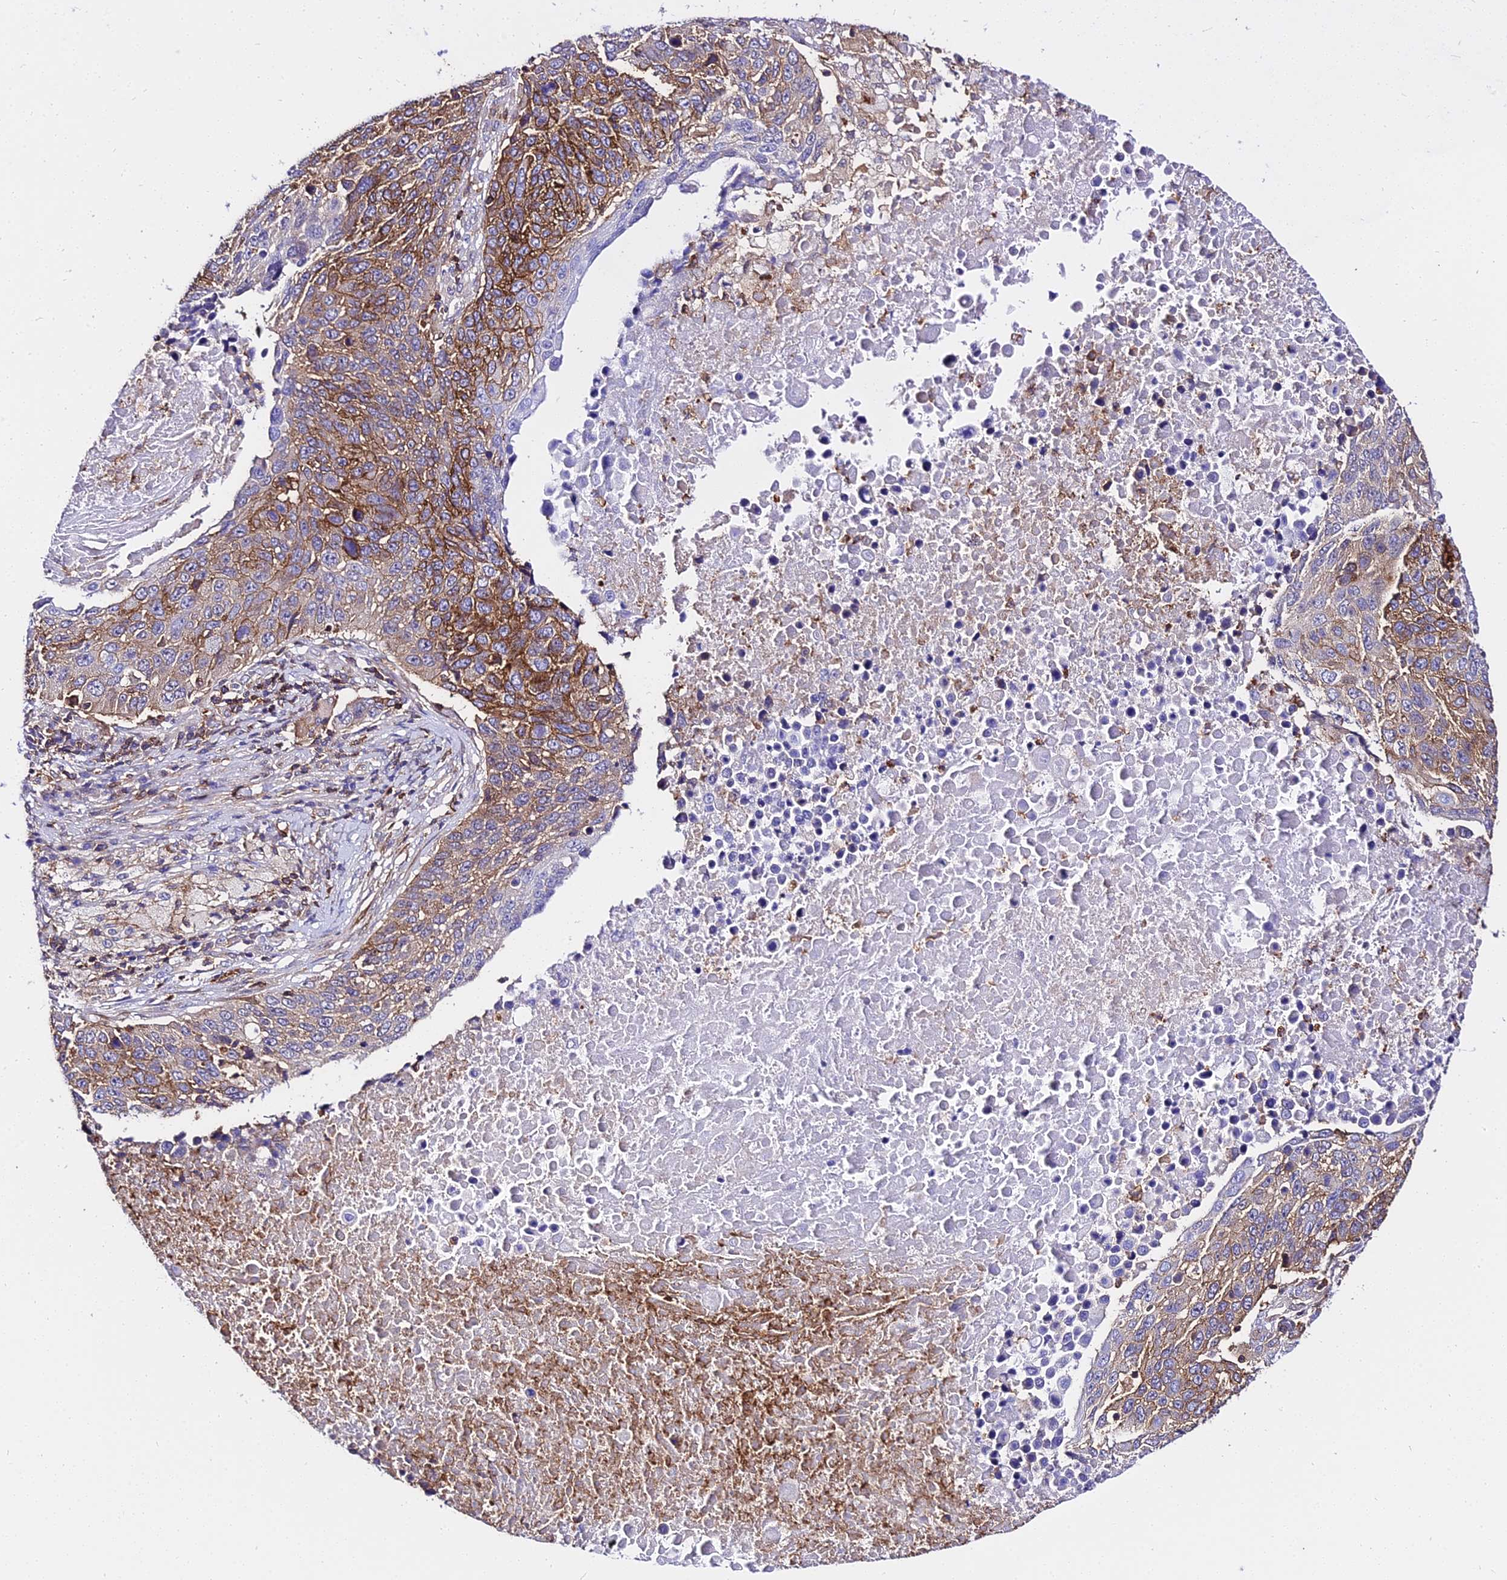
{"staining": {"intensity": "moderate", "quantity": ">75%", "location": "cytoplasmic/membranous"}, "tissue": "lung cancer", "cell_type": "Tumor cells", "image_type": "cancer", "snomed": [{"axis": "morphology", "description": "Normal tissue, NOS"}, {"axis": "morphology", "description": "Squamous cell carcinoma, NOS"}, {"axis": "topography", "description": "Lymph node"}, {"axis": "topography", "description": "Lung"}], "caption": "Immunohistochemistry (DAB) staining of lung cancer shows moderate cytoplasmic/membranous protein positivity in approximately >75% of tumor cells. The protein is stained brown, and the nuclei are stained in blue (DAB IHC with brightfield microscopy, high magnification).", "gene": "CSRP1", "patient": {"sex": "male", "age": 66}}